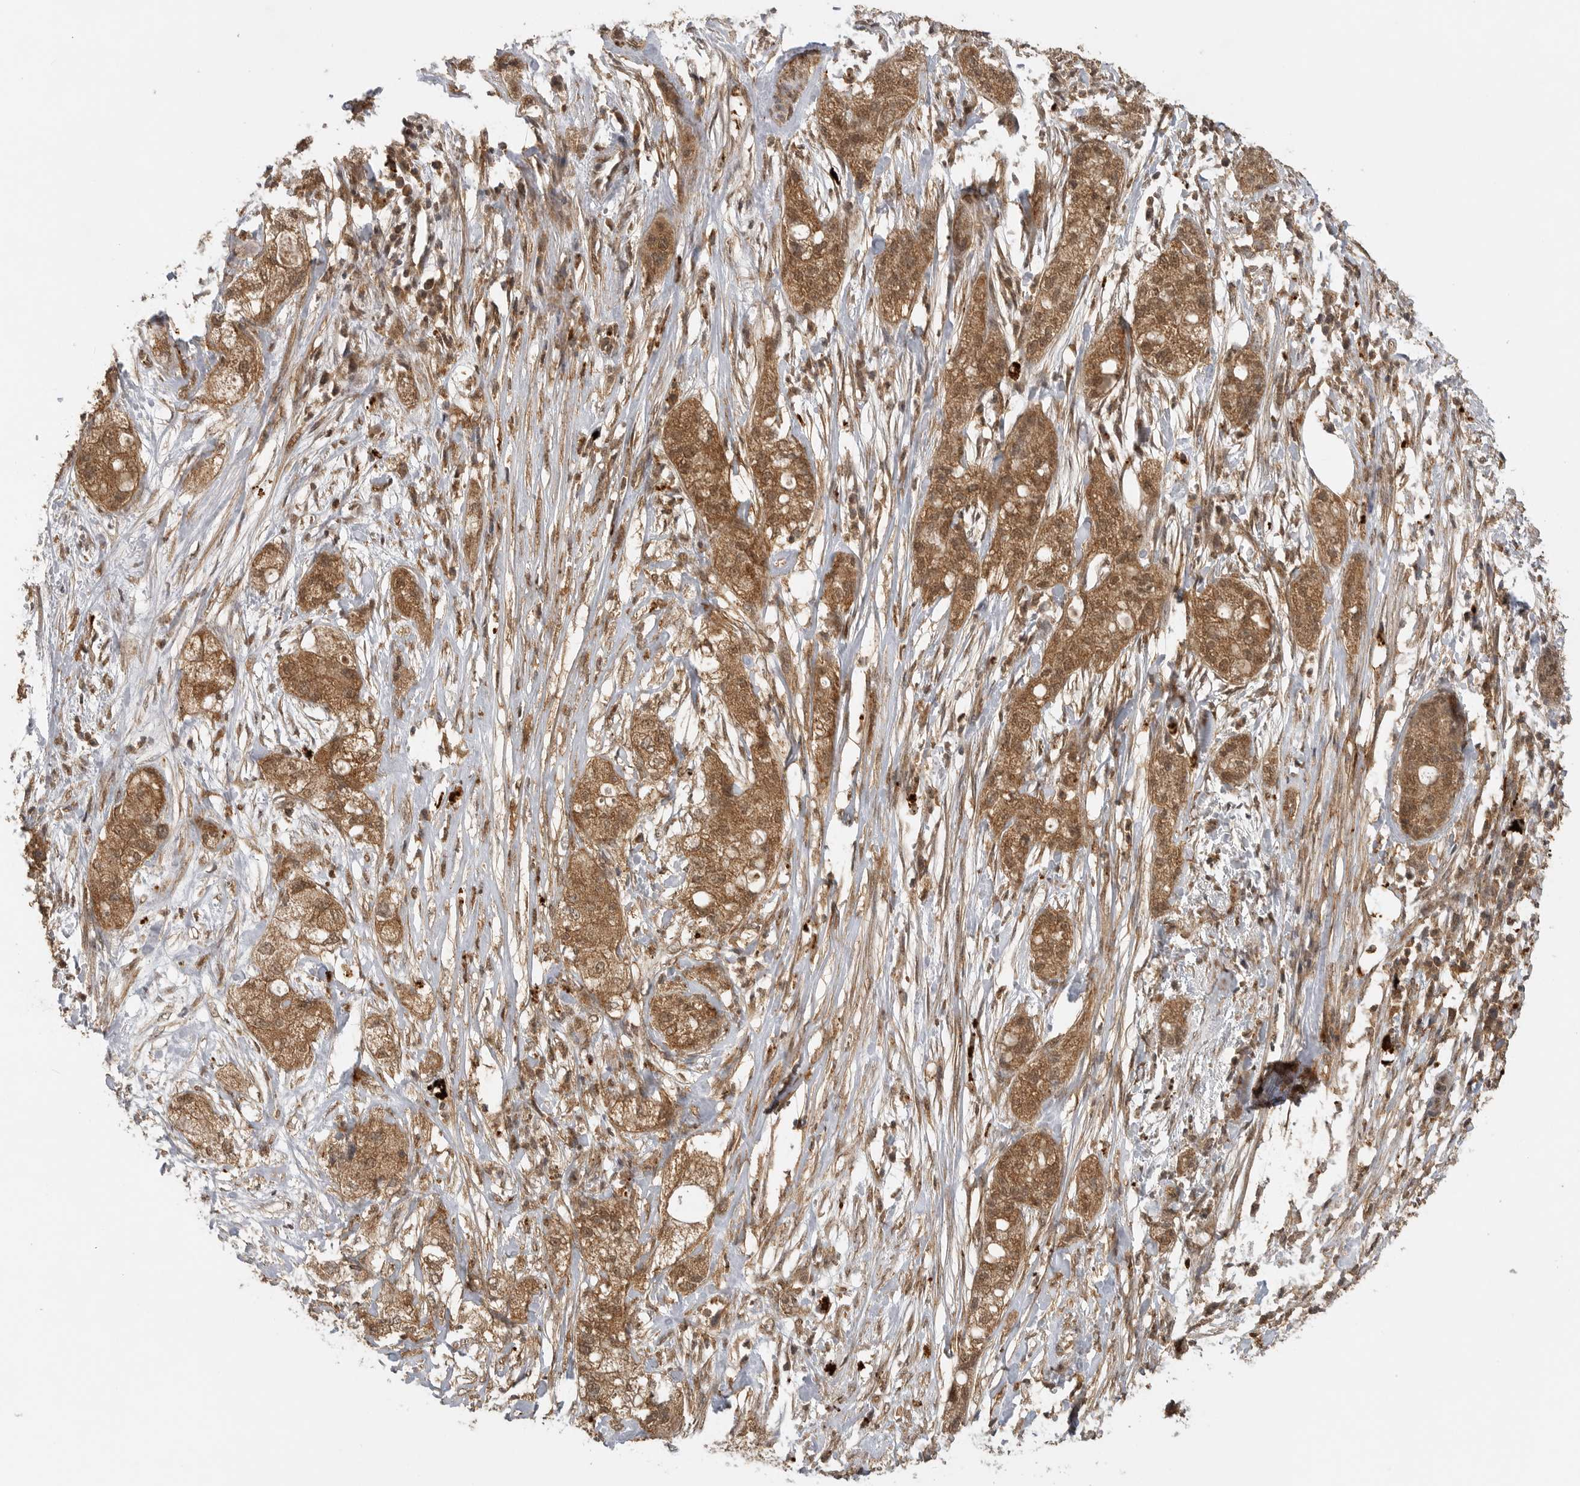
{"staining": {"intensity": "moderate", "quantity": ">75%", "location": "cytoplasmic/membranous,nuclear"}, "tissue": "pancreatic cancer", "cell_type": "Tumor cells", "image_type": "cancer", "snomed": [{"axis": "morphology", "description": "Adenocarcinoma, NOS"}, {"axis": "topography", "description": "Pancreas"}], "caption": "Human pancreatic cancer (adenocarcinoma) stained with a brown dye demonstrates moderate cytoplasmic/membranous and nuclear positive positivity in approximately >75% of tumor cells.", "gene": "ICOSLG", "patient": {"sex": "female", "age": 78}}